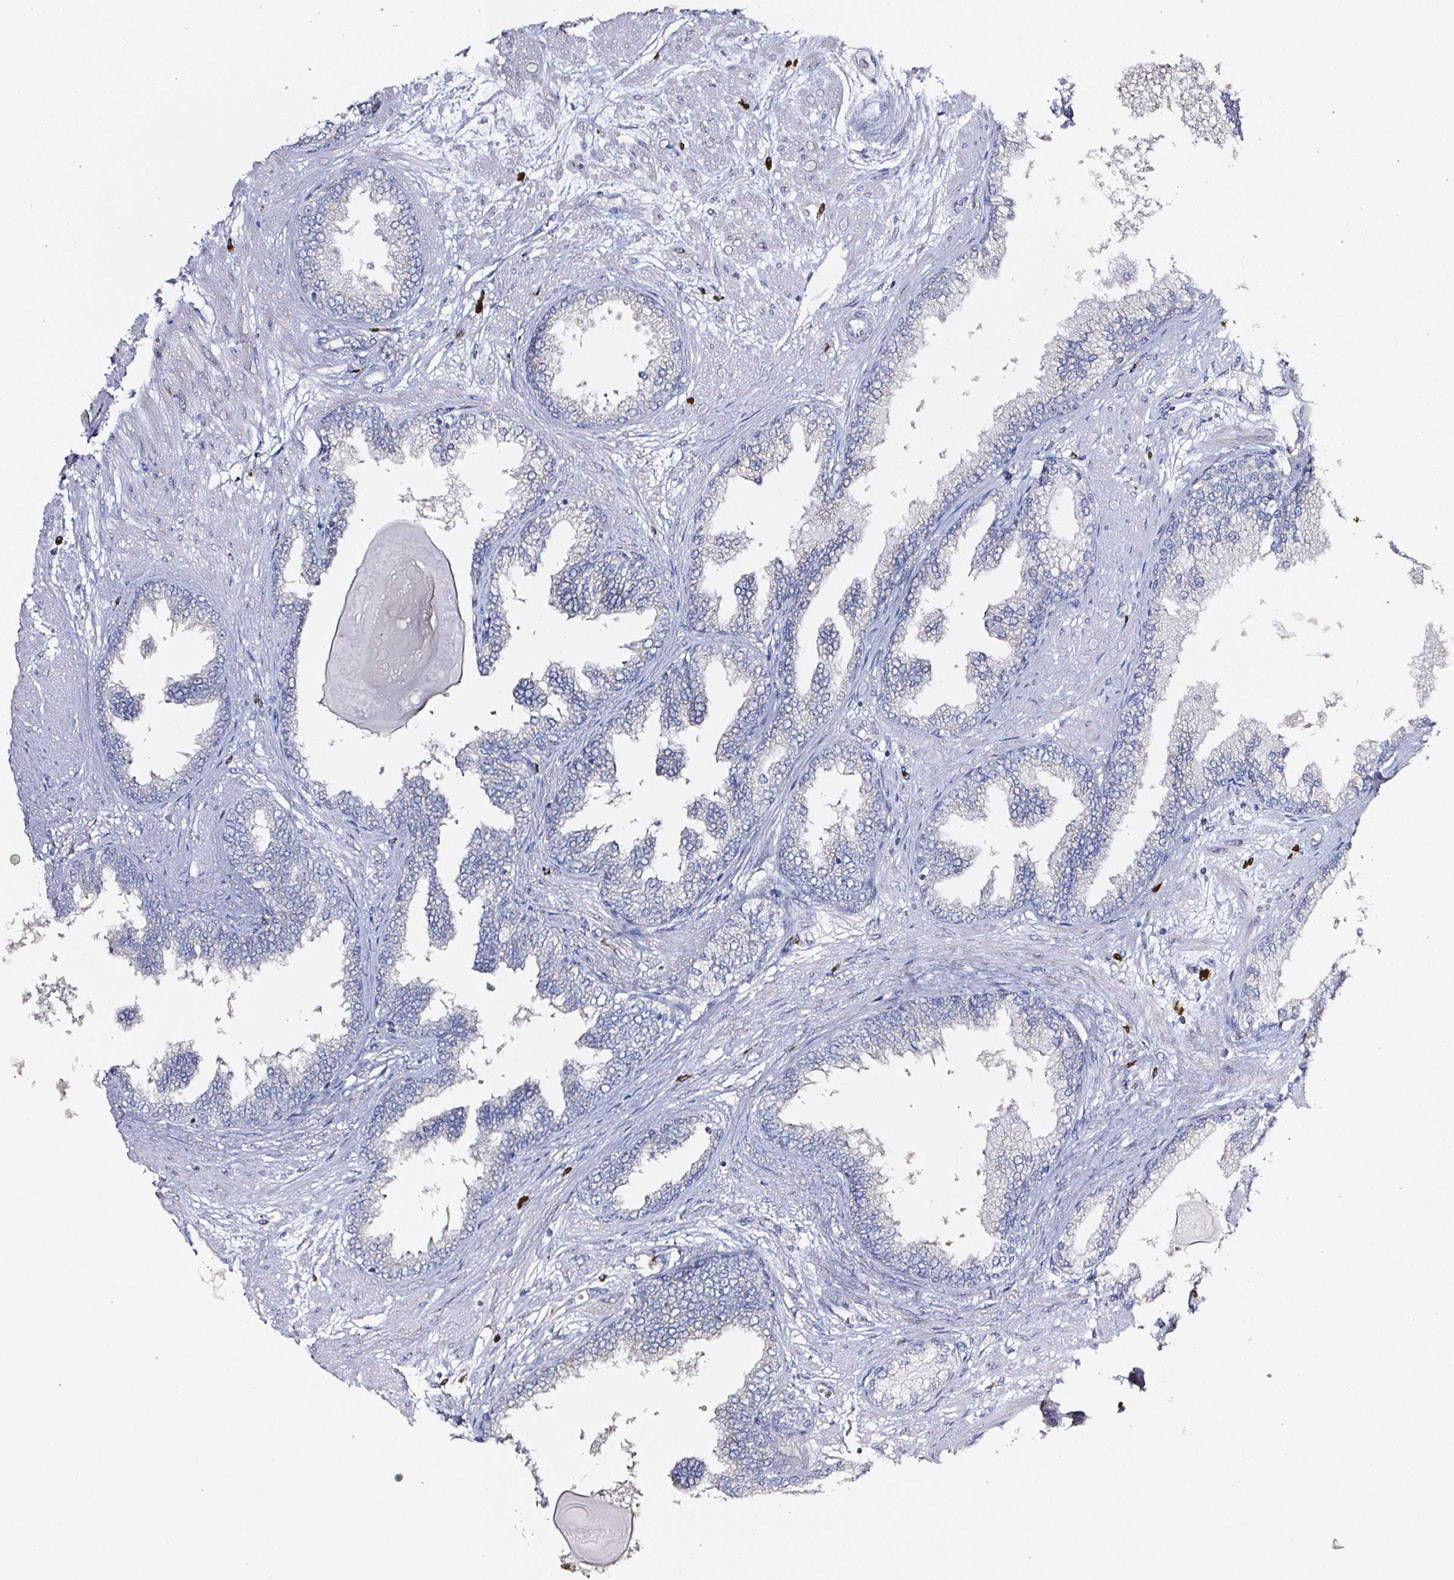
{"staining": {"intensity": "negative", "quantity": "none", "location": "none"}, "tissue": "prostate cancer", "cell_type": "Tumor cells", "image_type": "cancer", "snomed": [{"axis": "morphology", "description": "Adenocarcinoma, Low grade"}, {"axis": "topography", "description": "Prostate"}], "caption": "Immunohistochemistry (IHC) photomicrograph of neoplastic tissue: prostate cancer (adenocarcinoma (low-grade)) stained with DAB (3,3'-diaminobenzidine) reveals no significant protein positivity in tumor cells.", "gene": "MLX", "patient": {"sex": "male", "age": 64}}